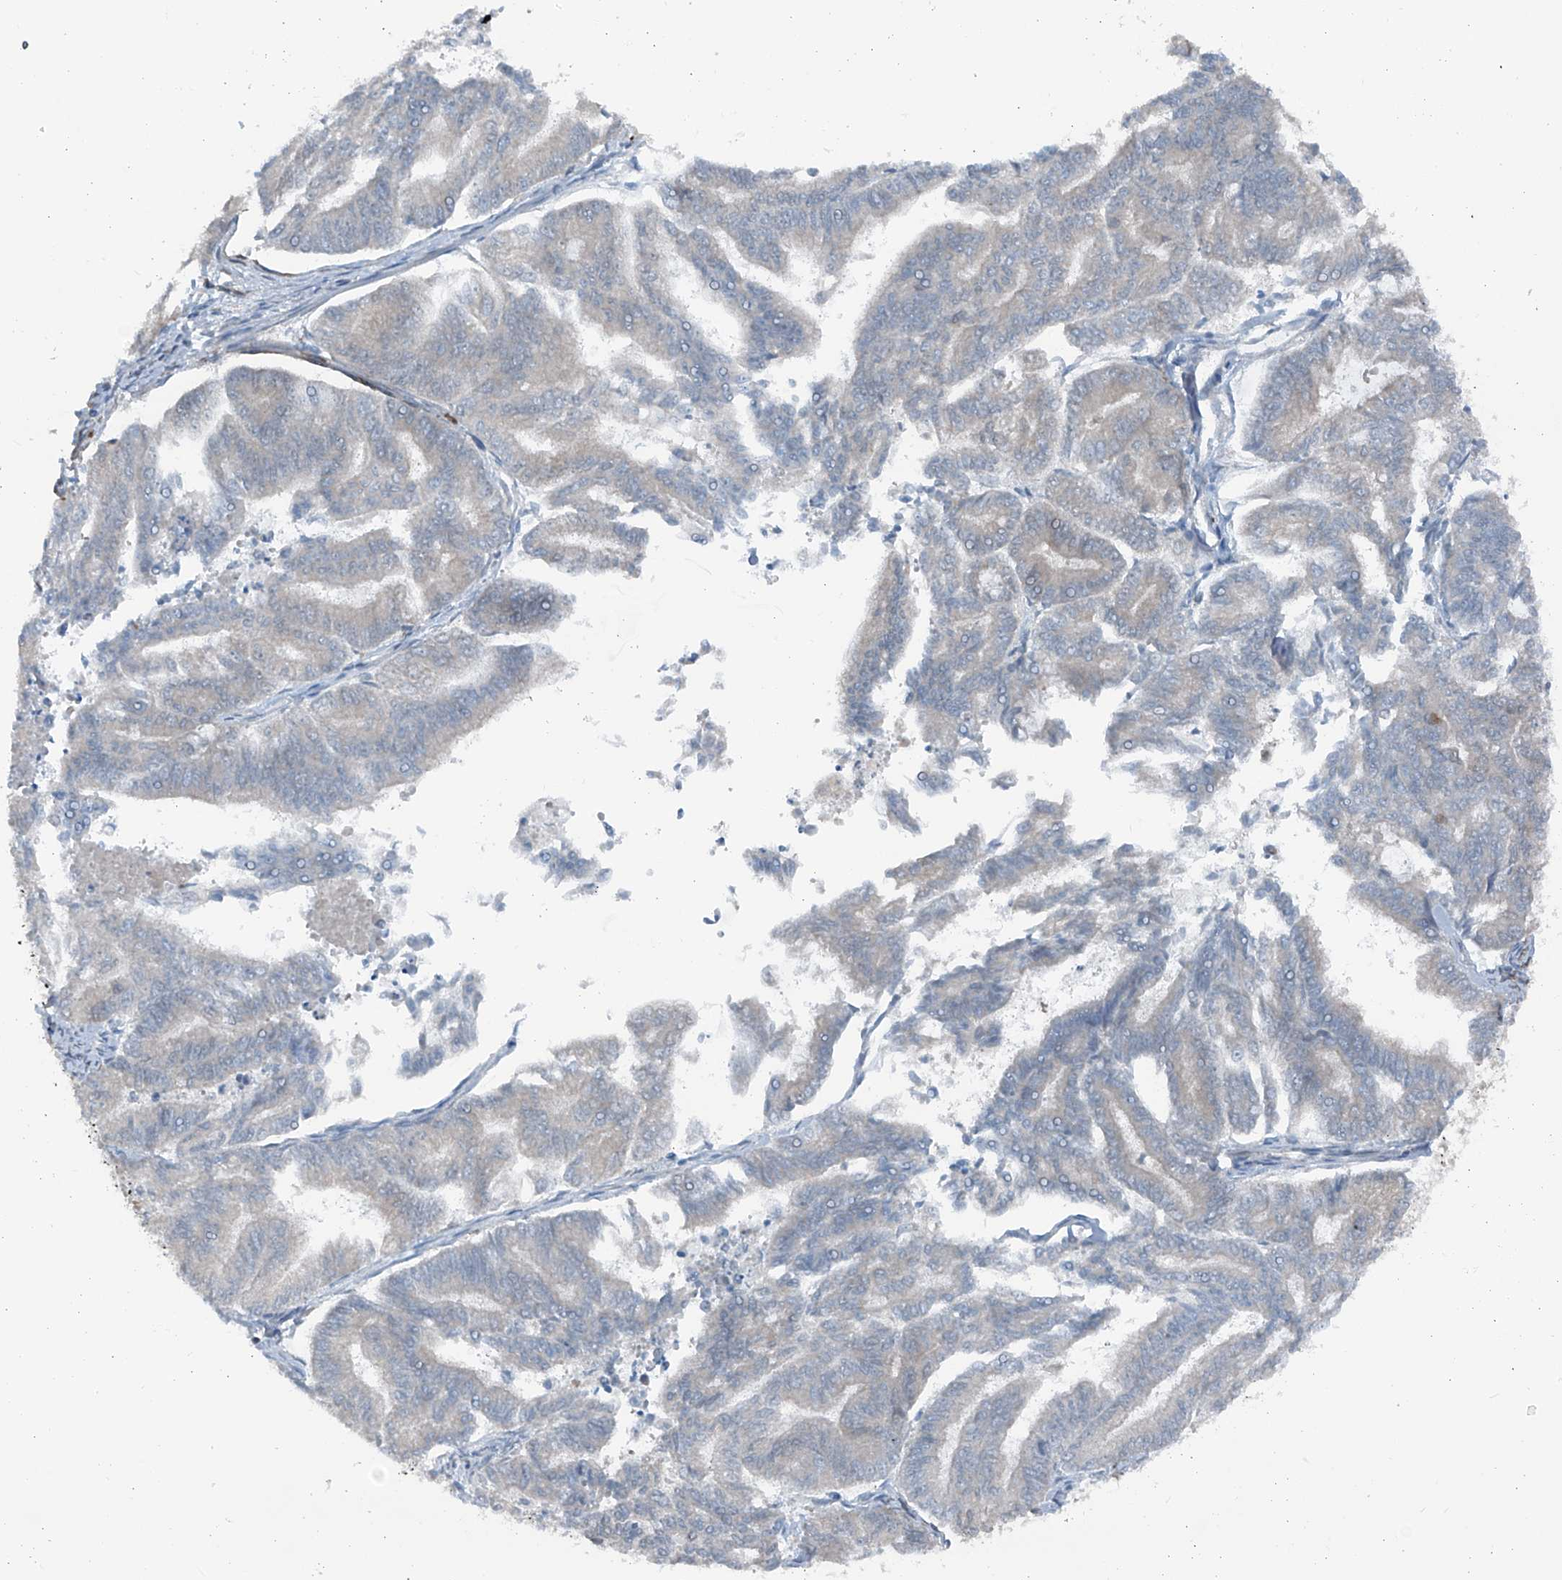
{"staining": {"intensity": "moderate", "quantity": "<25%", "location": "nuclear"}, "tissue": "endometrial cancer", "cell_type": "Tumor cells", "image_type": "cancer", "snomed": [{"axis": "morphology", "description": "Adenocarcinoma, NOS"}, {"axis": "topography", "description": "Endometrium"}], "caption": "Immunohistochemical staining of human endometrial cancer (adenocarcinoma) exhibits low levels of moderate nuclear protein expression in about <25% of tumor cells.", "gene": "HSPB11", "patient": {"sex": "female", "age": 79}}